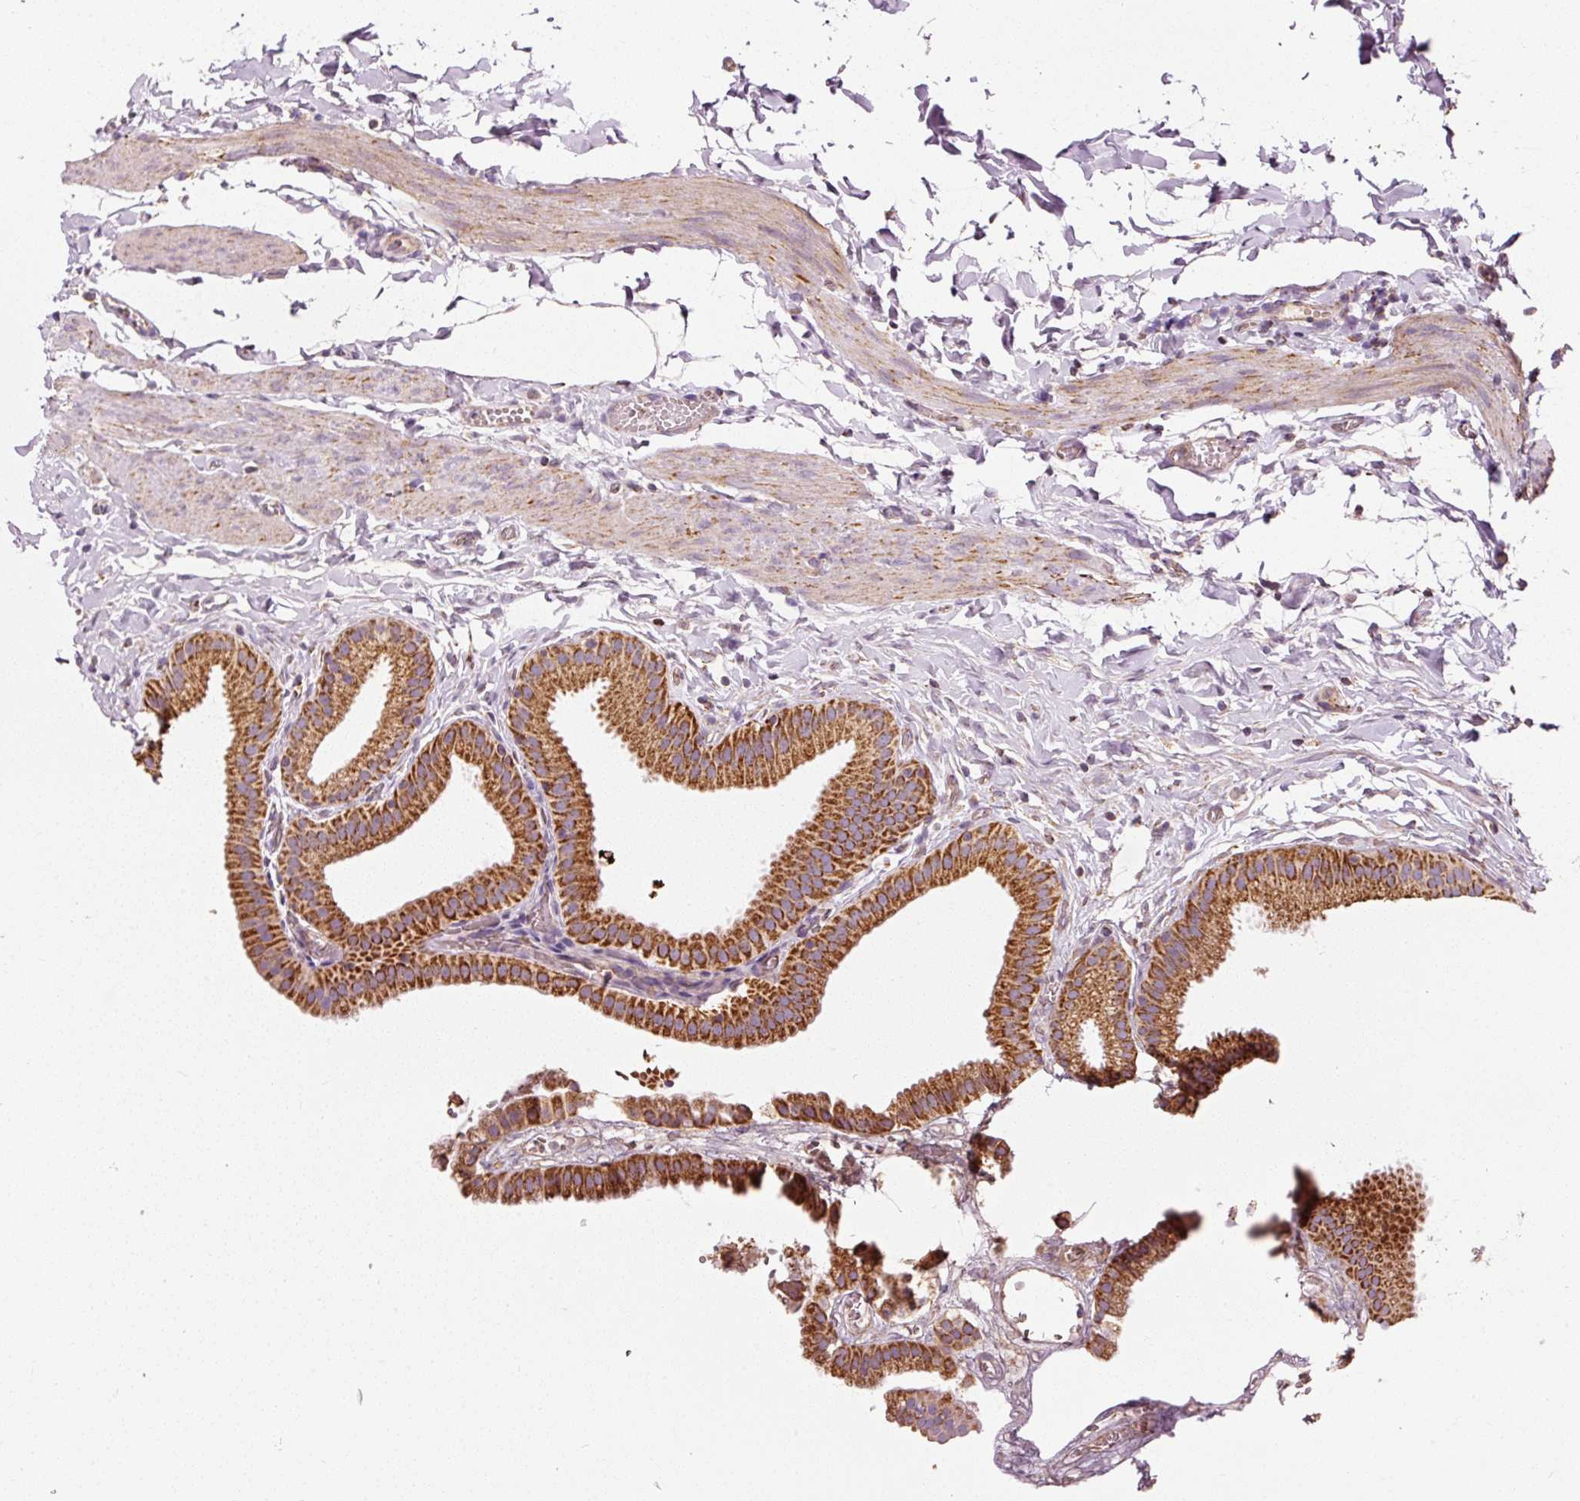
{"staining": {"intensity": "strong", "quantity": ">75%", "location": "cytoplasmic/membranous"}, "tissue": "gallbladder", "cell_type": "Glandular cells", "image_type": "normal", "snomed": [{"axis": "morphology", "description": "Normal tissue, NOS"}, {"axis": "topography", "description": "Gallbladder"}], "caption": "A high amount of strong cytoplasmic/membranous staining is seen in about >75% of glandular cells in unremarkable gallbladder.", "gene": "NDUFB4", "patient": {"sex": "female", "age": 63}}